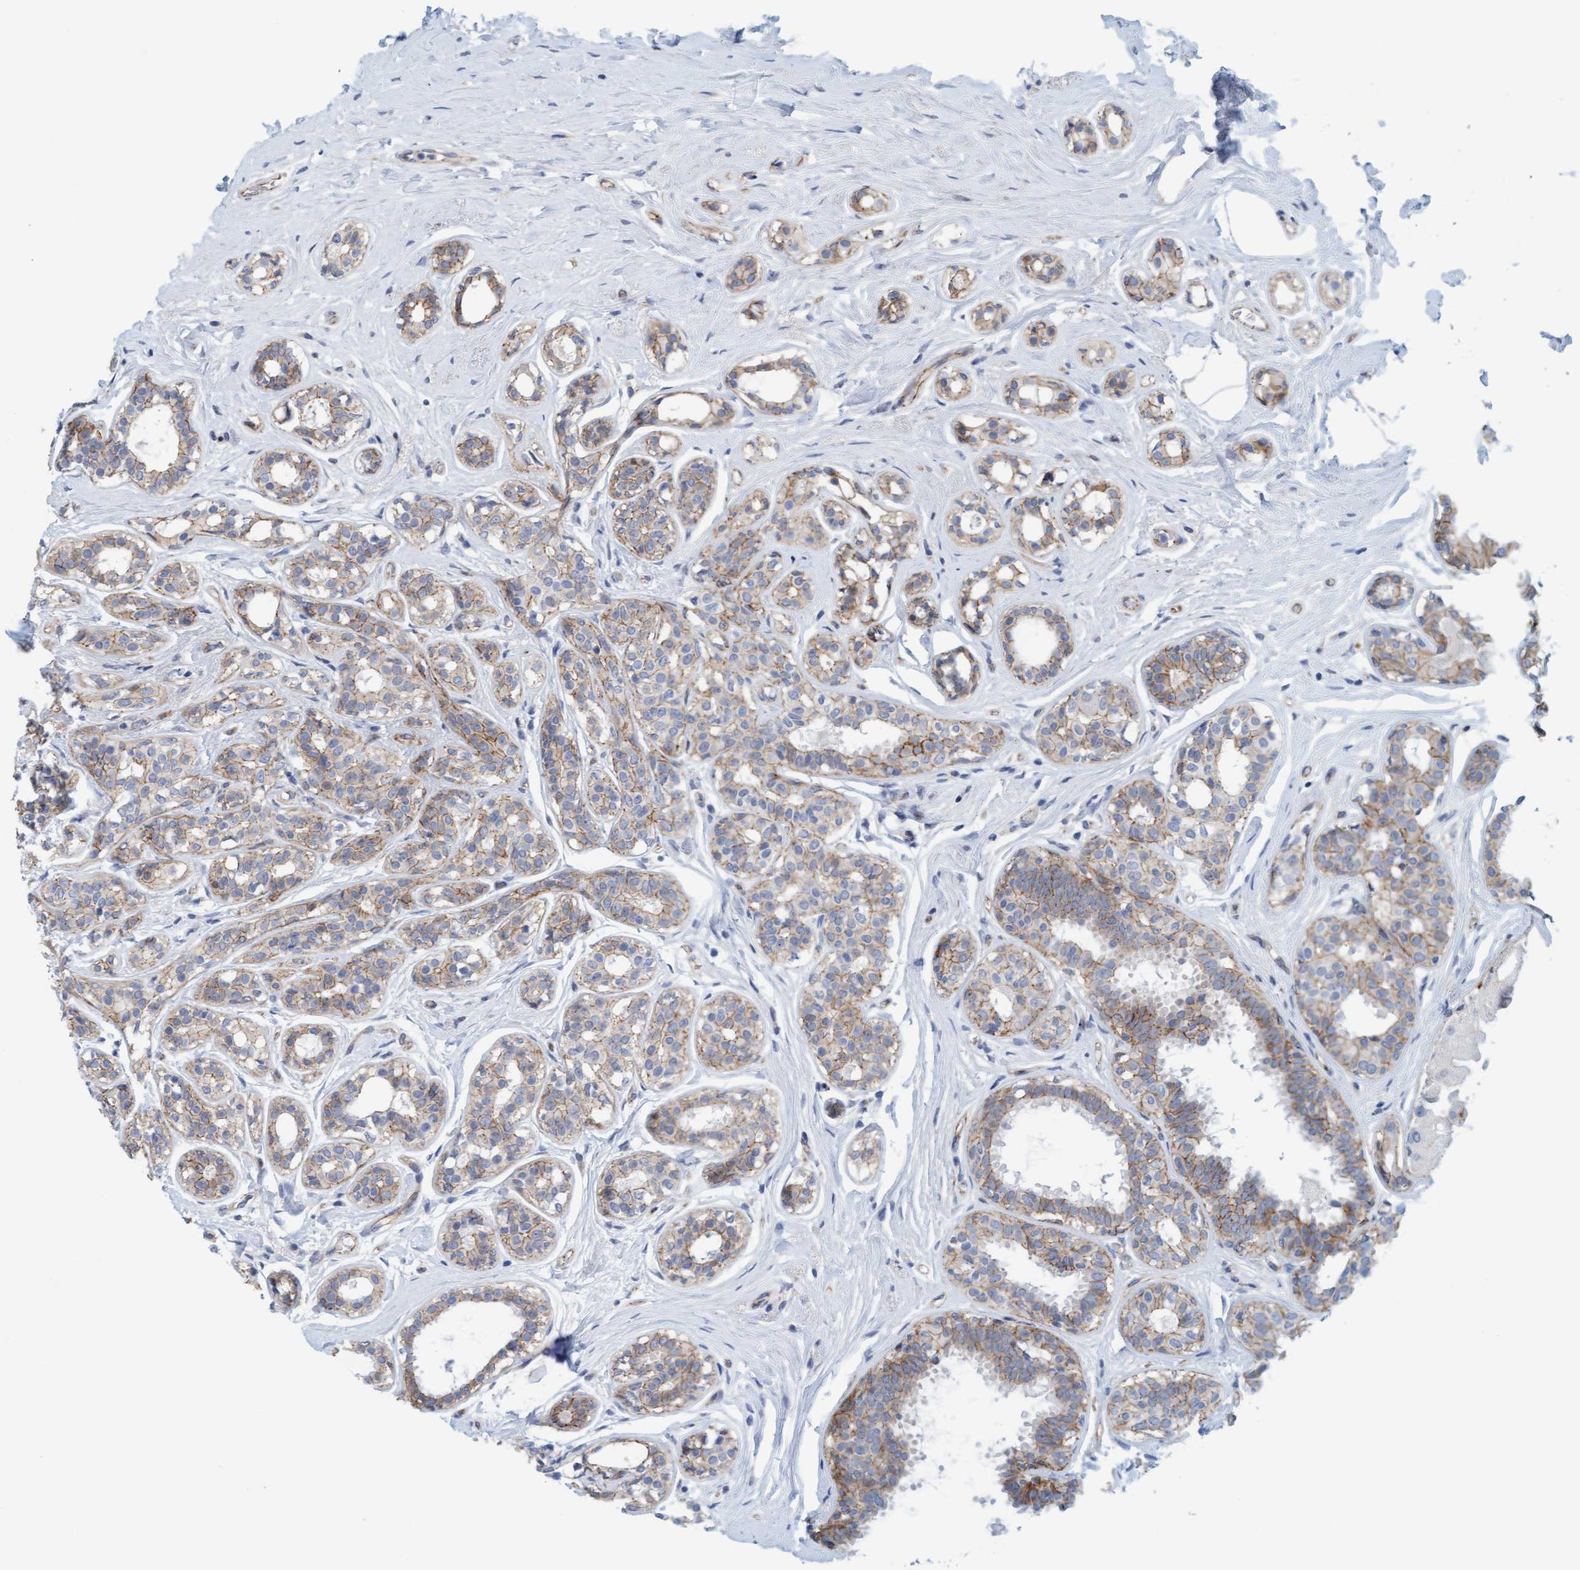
{"staining": {"intensity": "moderate", "quantity": "25%-75%", "location": "cytoplasmic/membranous"}, "tissue": "breast cancer", "cell_type": "Tumor cells", "image_type": "cancer", "snomed": [{"axis": "morphology", "description": "Duct carcinoma"}, {"axis": "topography", "description": "Breast"}], "caption": "Brown immunohistochemical staining in human breast cancer demonstrates moderate cytoplasmic/membranous staining in approximately 25%-75% of tumor cells.", "gene": "KRBA2", "patient": {"sex": "female", "age": 55}}